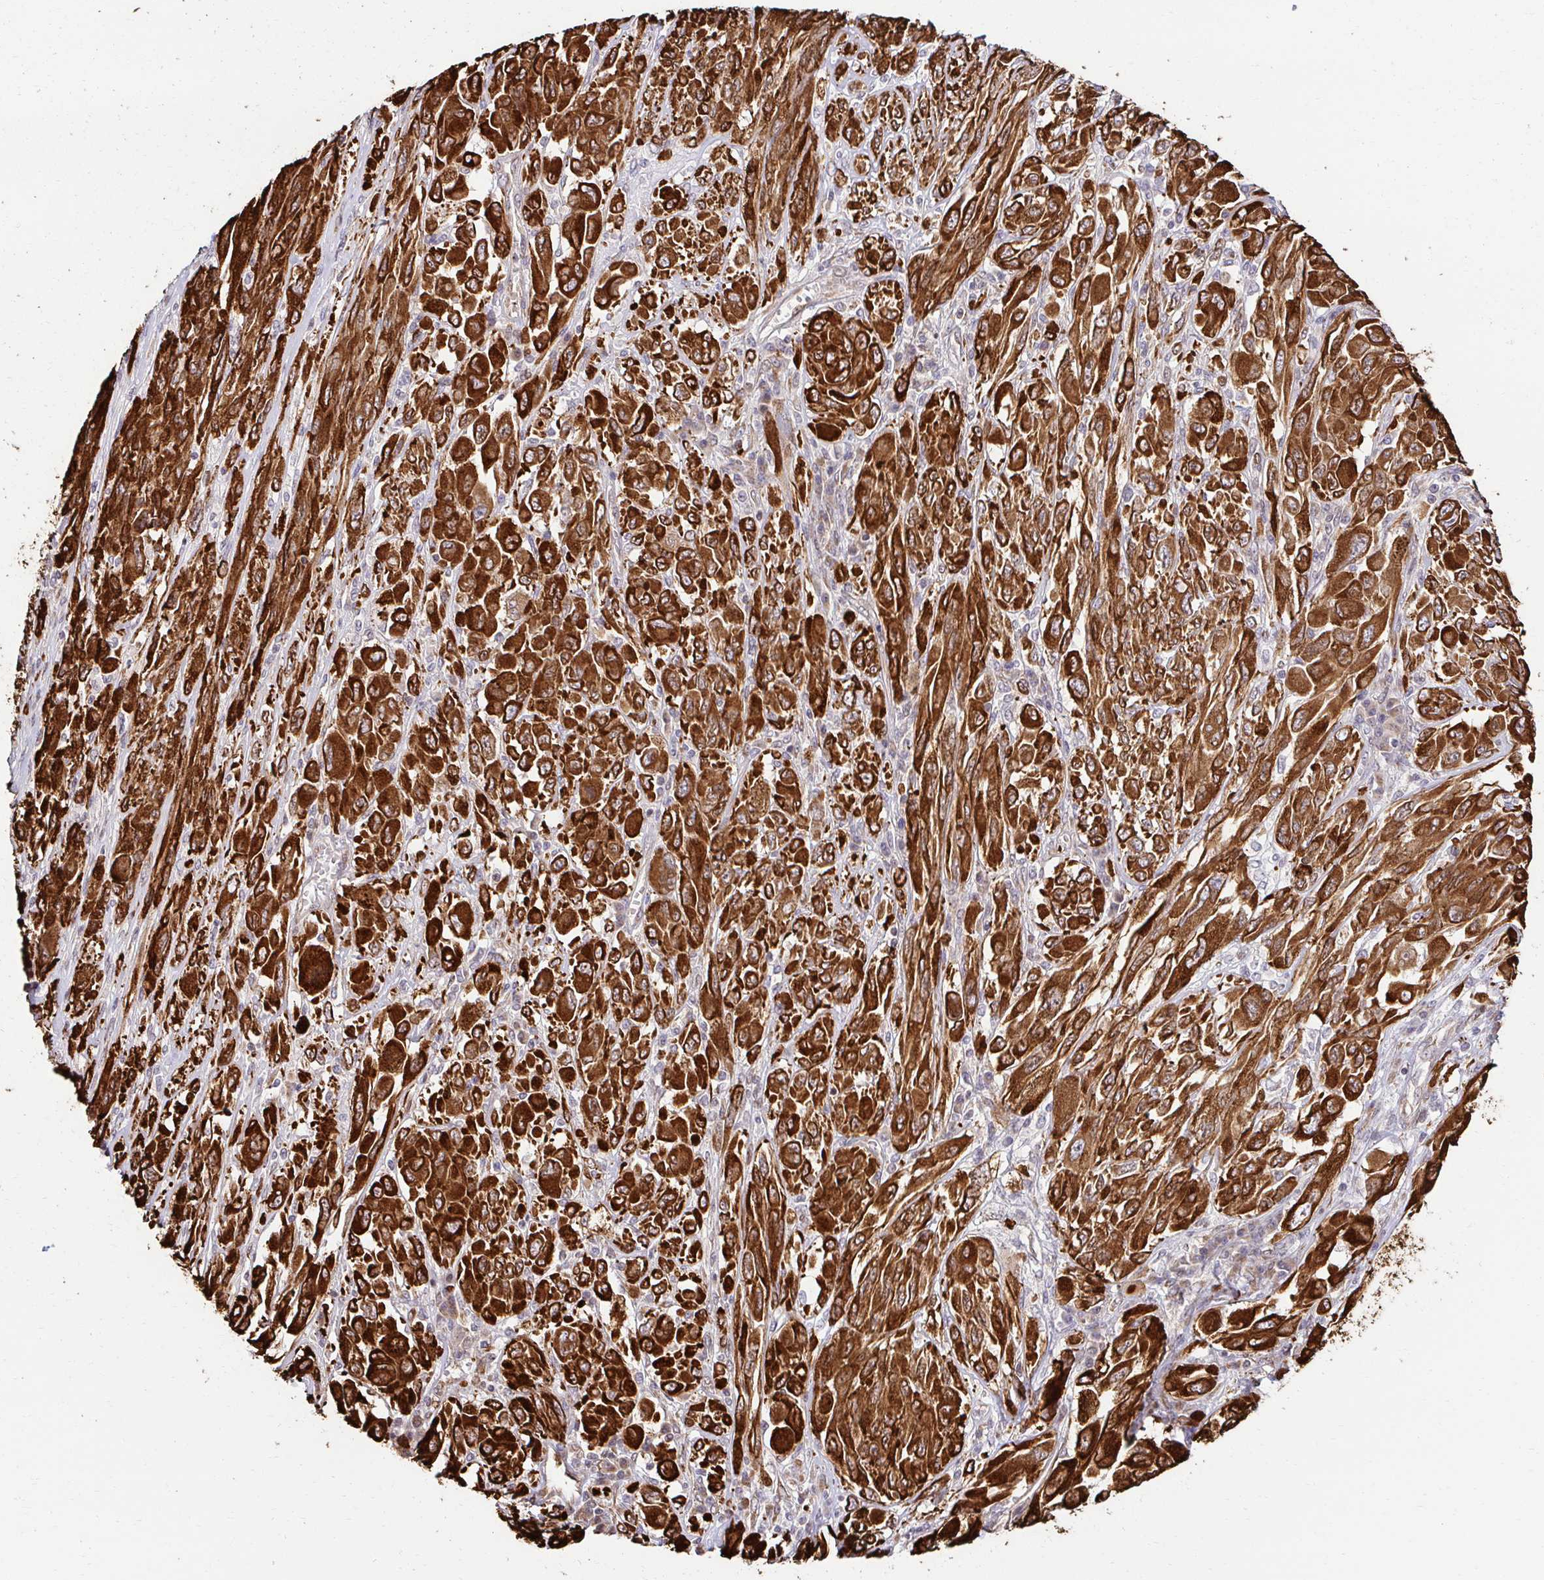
{"staining": {"intensity": "strong", "quantity": ">75%", "location": "cytoplasmic/membranous"}, "tissue": "melanoma", "cell_type": "Tumor cells", "image_type": "cancer", "snomed": [{"axis": "morphology", "description": "Malignant melanoma, NOS"}, {"axis": "topography", "description": "Skin"}], "caption": "DAB (3,3'-diaminobenzidine) immunohistochemical staining of human malignant melanoma shows strong cytoplasmic/membranous protein expression in approximately >75% of tumor cells.", "gene": "HPS1", "patient": {"sex": "female", "age": 91}}